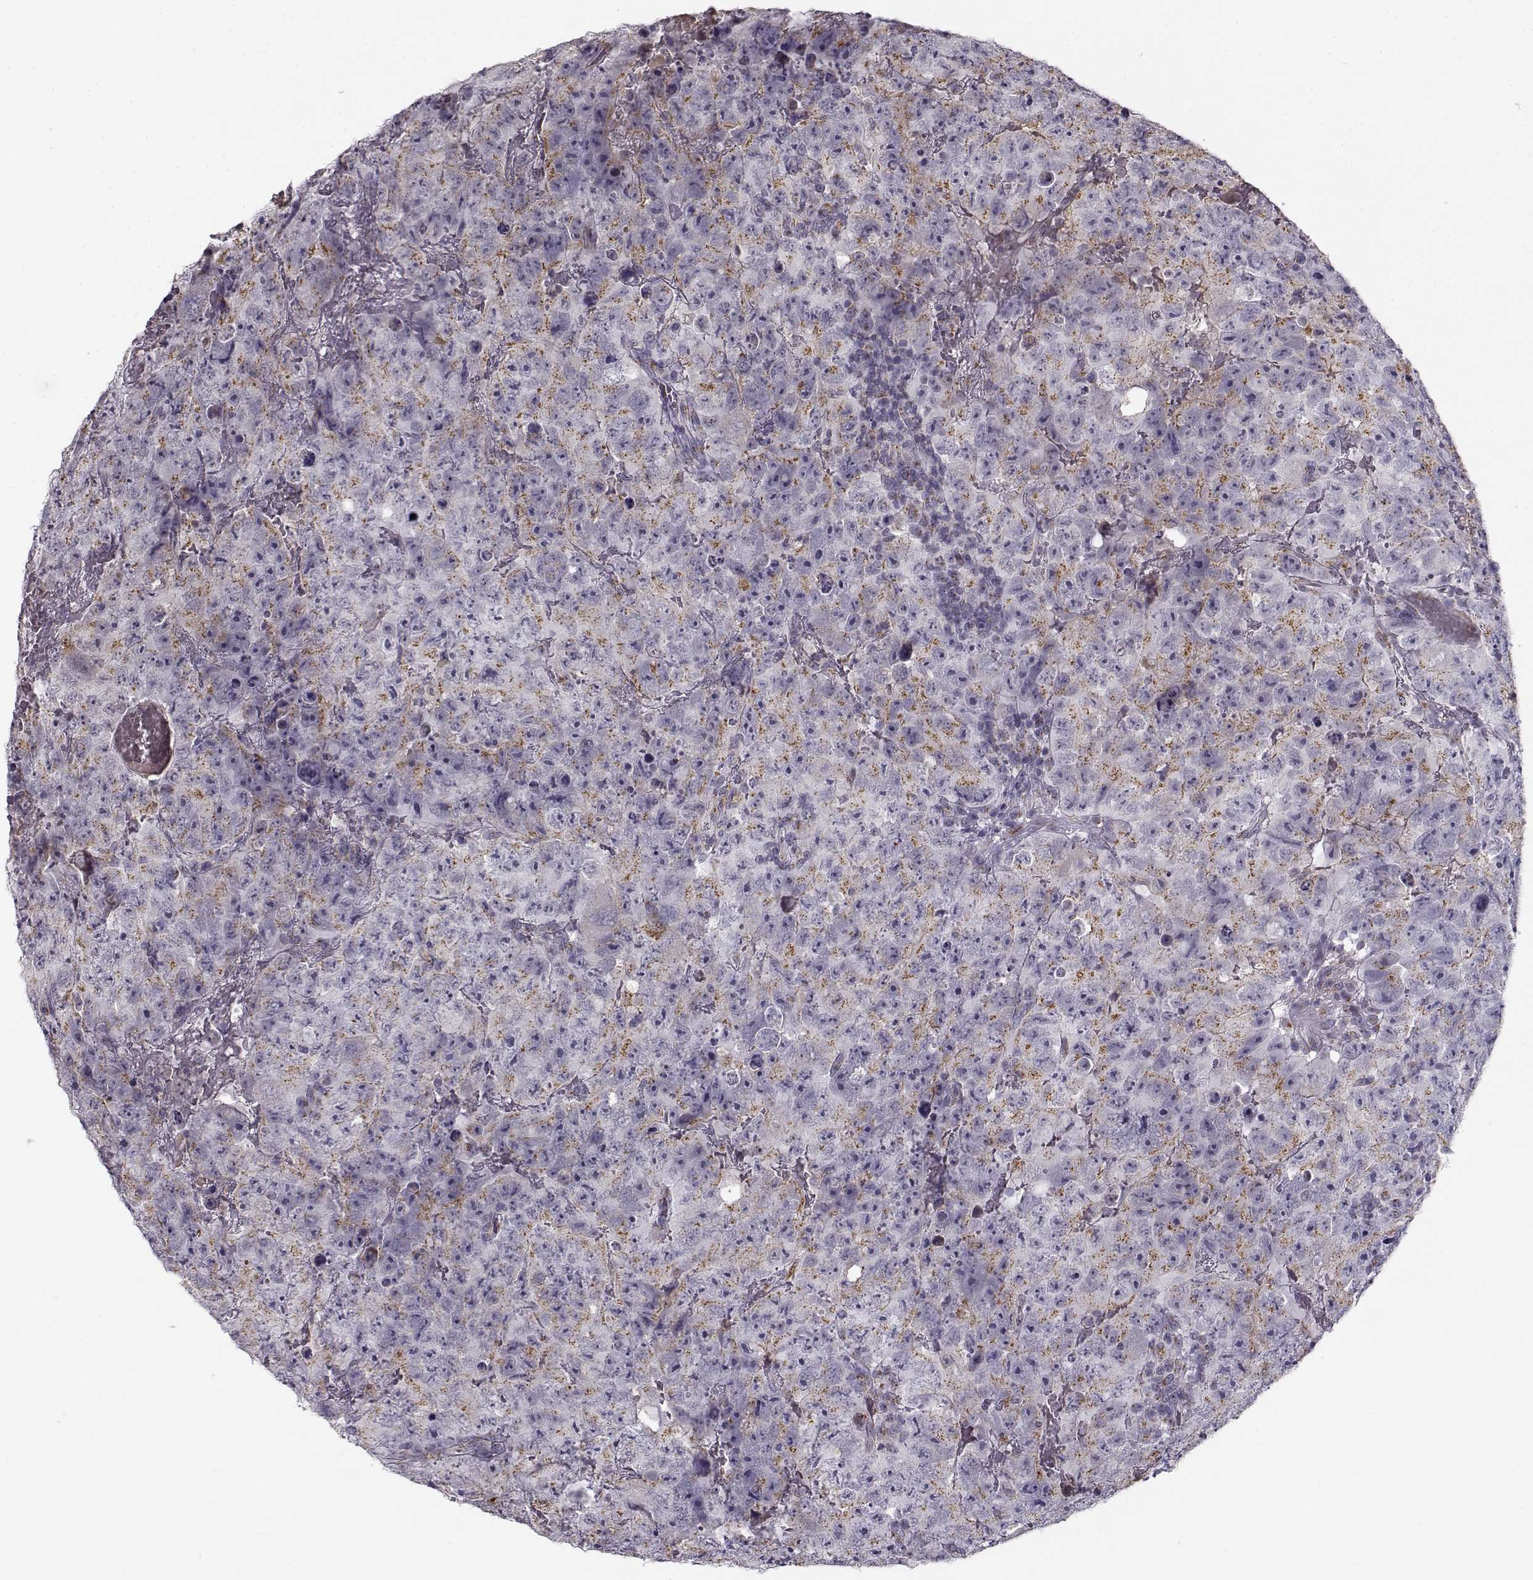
{"staining": {"intensity": "moderate", "quantity": "<25%", "location": "cytoplasmic/membranous"}, "tissue": "testis cancer", "cell_type": "Tumor cells", "image_type": "cancer", "snomed": [{"axis": "morphology", "description": "Carcinoma, Embryonal, NOS"}, {"axis": "topography", "description": "Testis"}], "caption": "Immunohistochemical staining of human embryonal carcinoma (testis) reveals moderate cytoplasmic/membranous protein staining in about <25% of tumor cells.", "gene": "SLC4A5", "patient": {"sex": "male", "age": 24}}